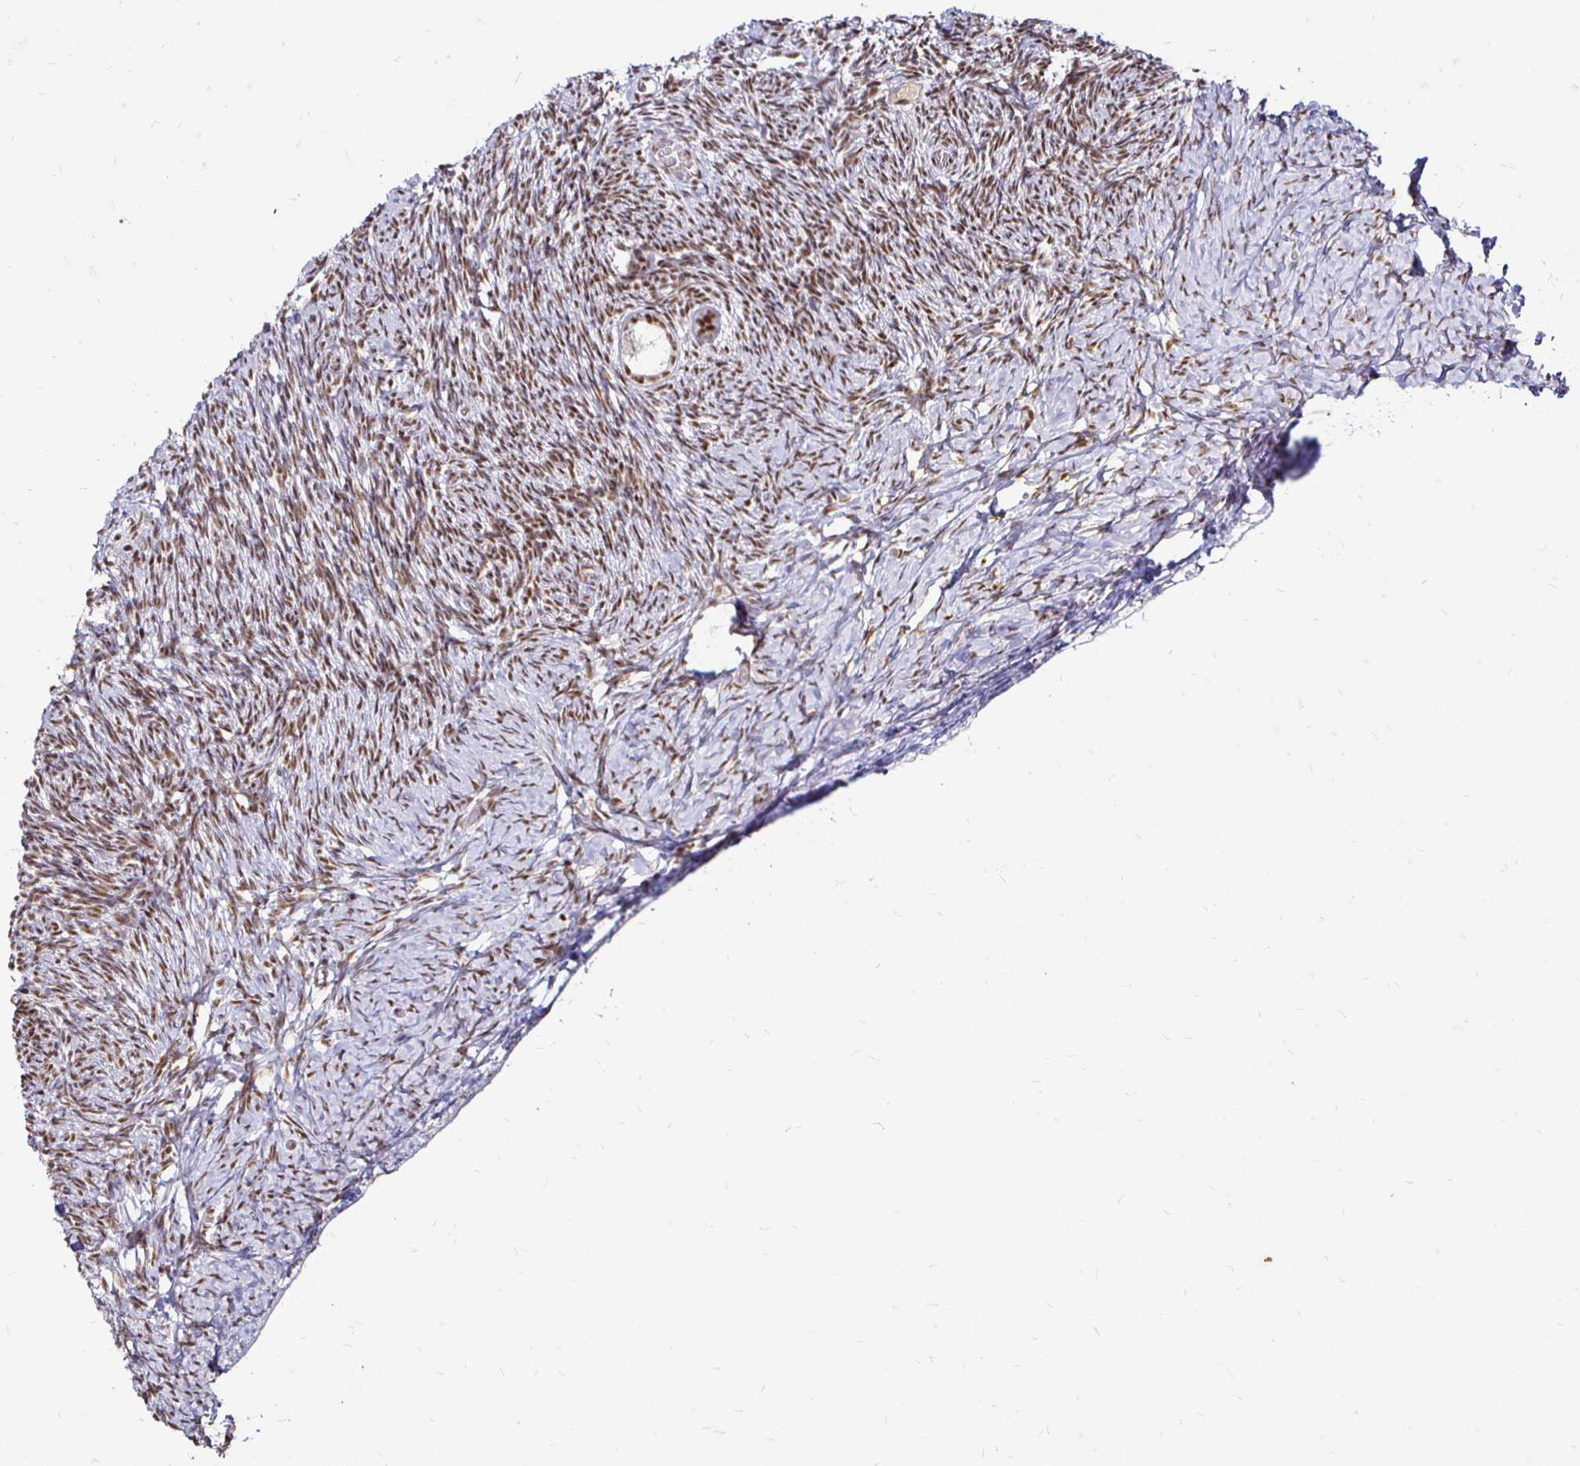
{"staining": {"intensity": "weak", "quantity": "25%-75%", "location": "nuclear"}, "tissue": "ovary", "cell_type": "Follicle cells", "image_type": "normal", "snomed": [{"axis": "morphology", "description": "Normal tissue, NOS"}, {"axis": "topography", "description": "Ovary"}], "caption": "Weak nuclear staining is appreciated in approximately 25%-75% of follicle cells in benign ovary.", "gene": "SIN3A", "patient": {"sex": "female", "age": 39}}